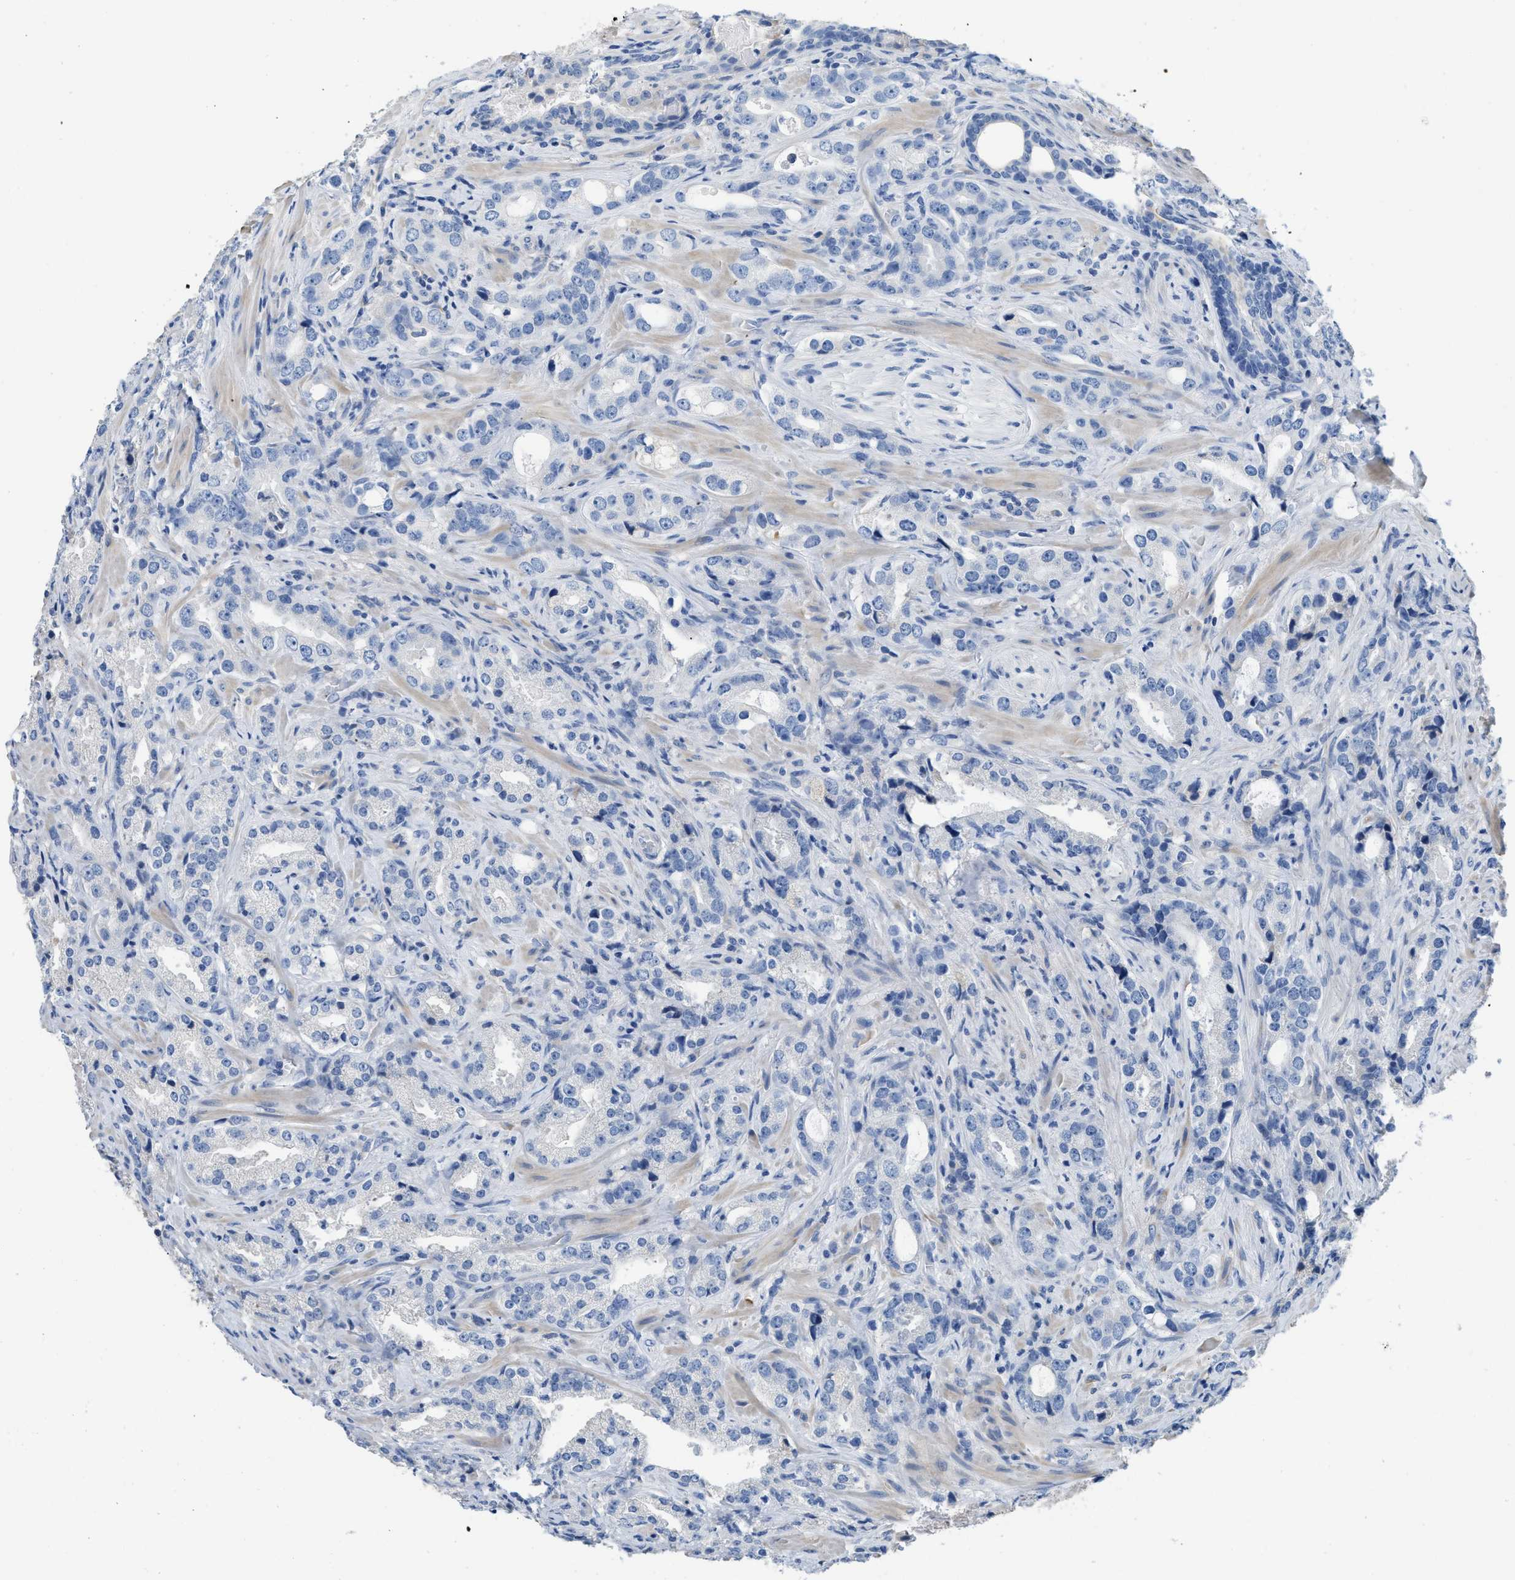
{"staining": {"intensity": "negative", "quantity": "none", "location": "none"}, "tissue": "prostate cancer", "cell_type": "Tumor cells", "image_type": "cancer", "snomed": [{"axis": "morphology", "description": "Adenocarcinoma, High grade"}, {"axis": "topography", "description": "Prostate"}], "caption": "Immunohistochemistry image of neoplastic tissue: prostate cancer stained with DAB (3,3'-diaminobenzidine) reveals no significant protein expression in tumor cells.", "gene": "C1S", "patient": {"sex": "male", "age": 63}}